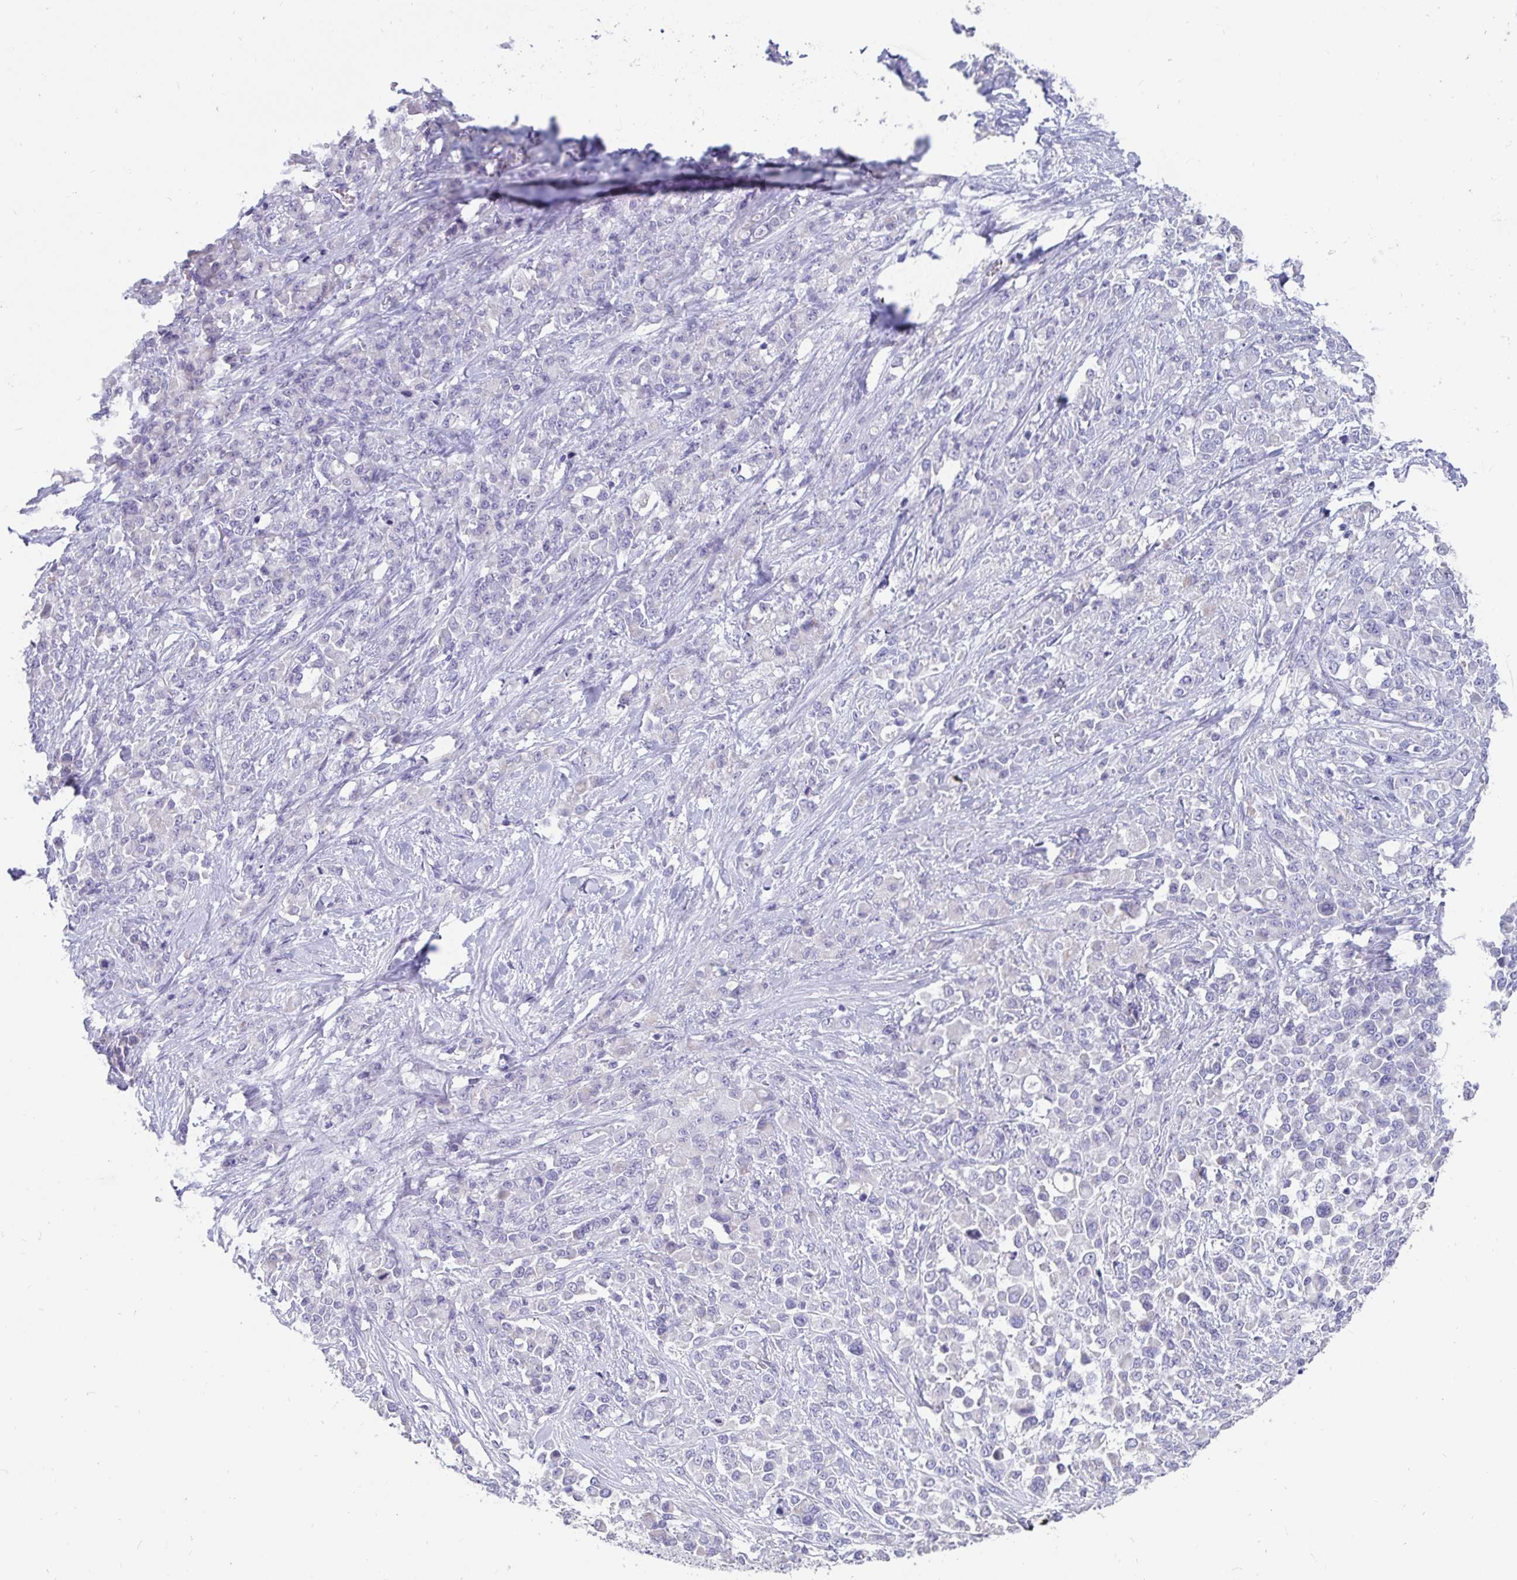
{"staining": {"intensity": "negative", "quantity": "none", "location": "none"}, "tissue": "stomach cancer", "cell_type": "Tumor cells", "image_type": "cancer", "snomed": [{"axis": "morphology", "description": "Adenocarcinoma, NOS"}, {"axis": "topography", "description": "Stomach"}], "caption": "The immunohistochemistry (IHC) histopathology image has no significant staining in tumor cells of stomach adenocarcinoma tissue.", "gene": "ZPBP2", "patient": {"sex": "female", "age": 76}}